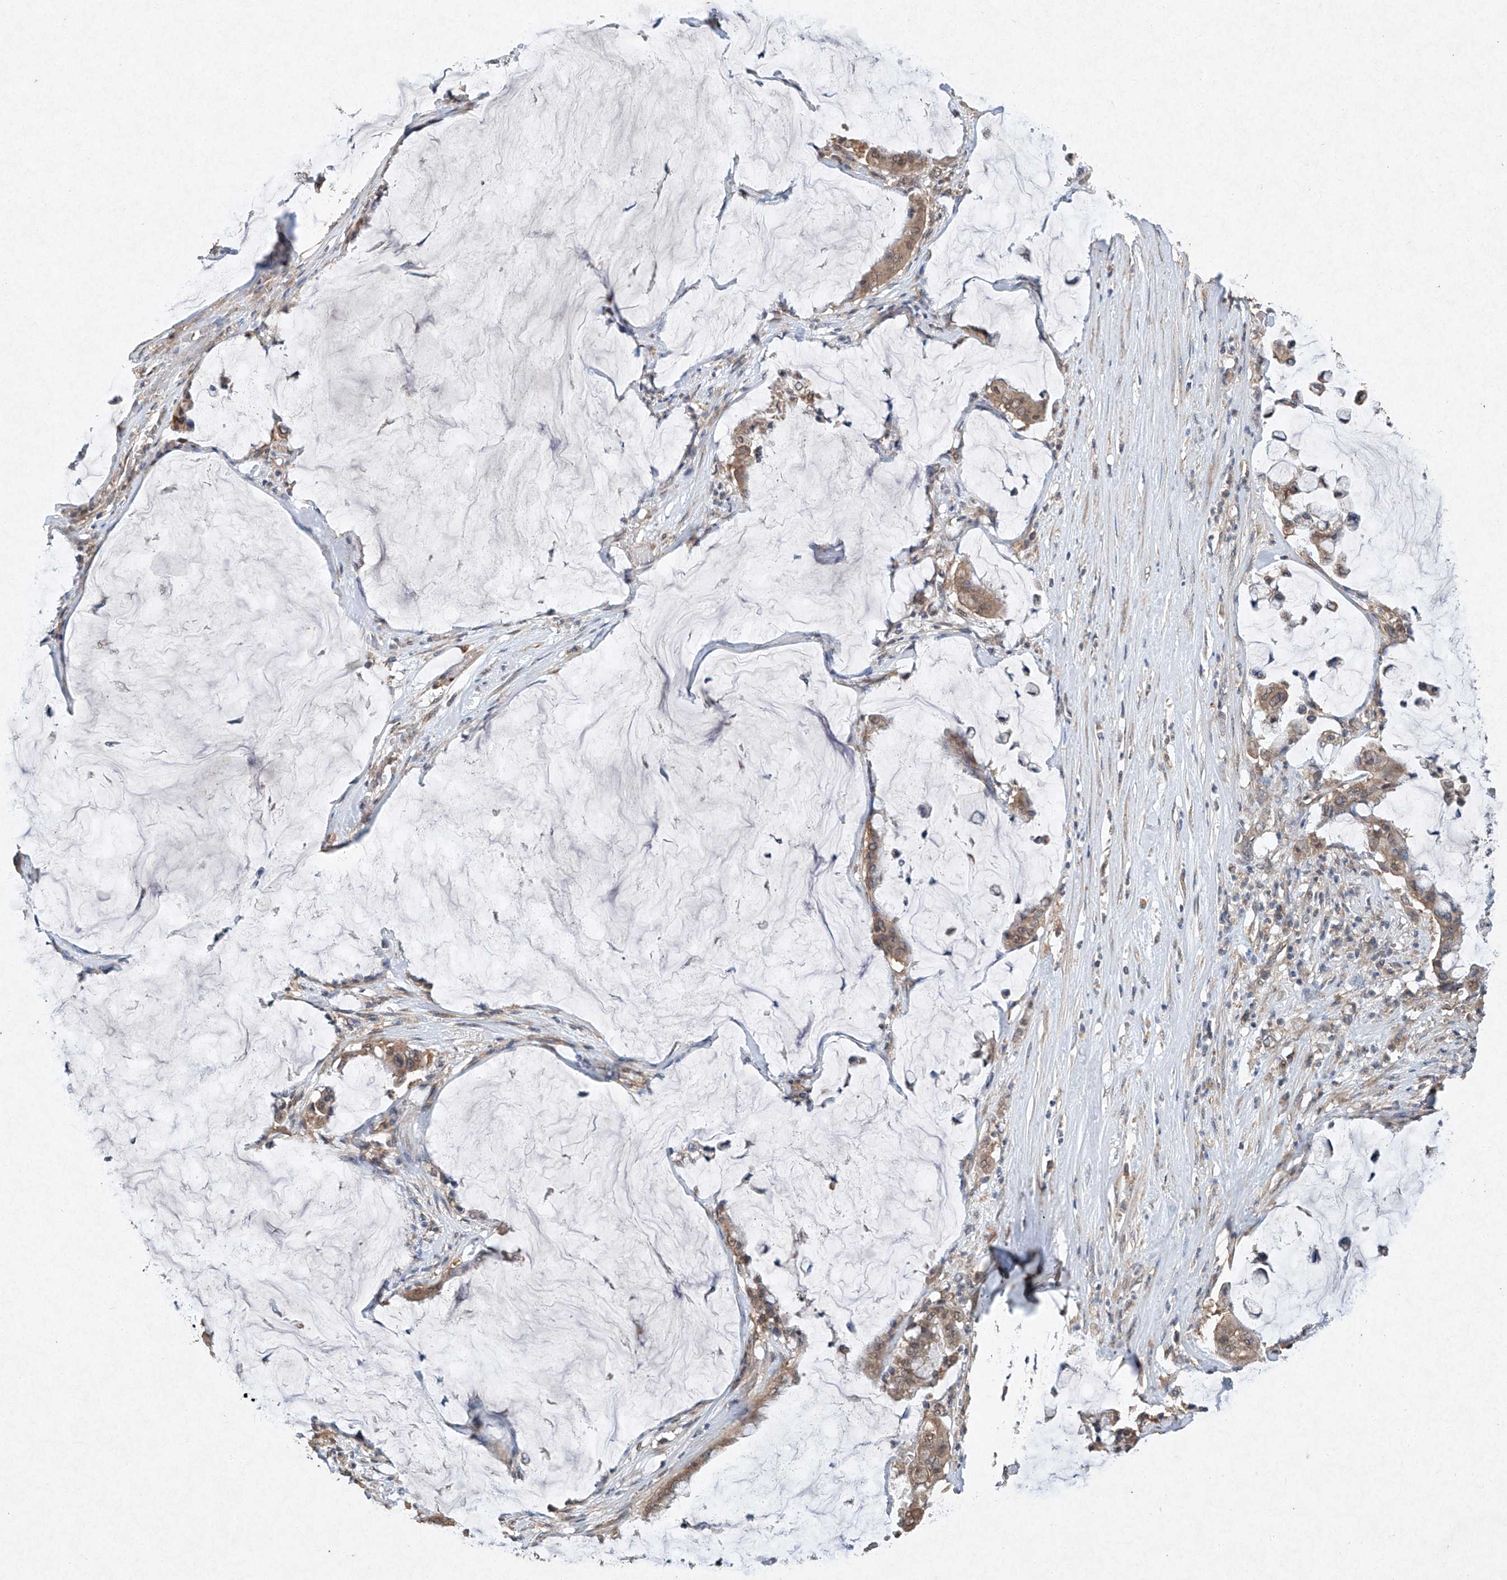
{"staining": {"intensity": "weak", "quantity": ">75%", "location": "cytoplasmic/membranous"}, "tissue": "pancreatic cancer", "cell_type": "Tumor cells", "image_type": "cancer", "snomed": [{"axis": "morphology", "description": "Adenocarcinoma, NOS"}, {"axis": "topography", "description": "Pancreas"}], "caption": "High-magnification brightfield microscopy of pancreatic cancer stained with DAB (3,3'-diaminobenzidine) (brown) and counterstained with hematoxylin (blue). tumor cells exhibit weak cytoplasmic/membranous positivity is appreciated in about>75% of cells.", "gene": "STK3", "patient": {"sex": "male", "age": 41}}